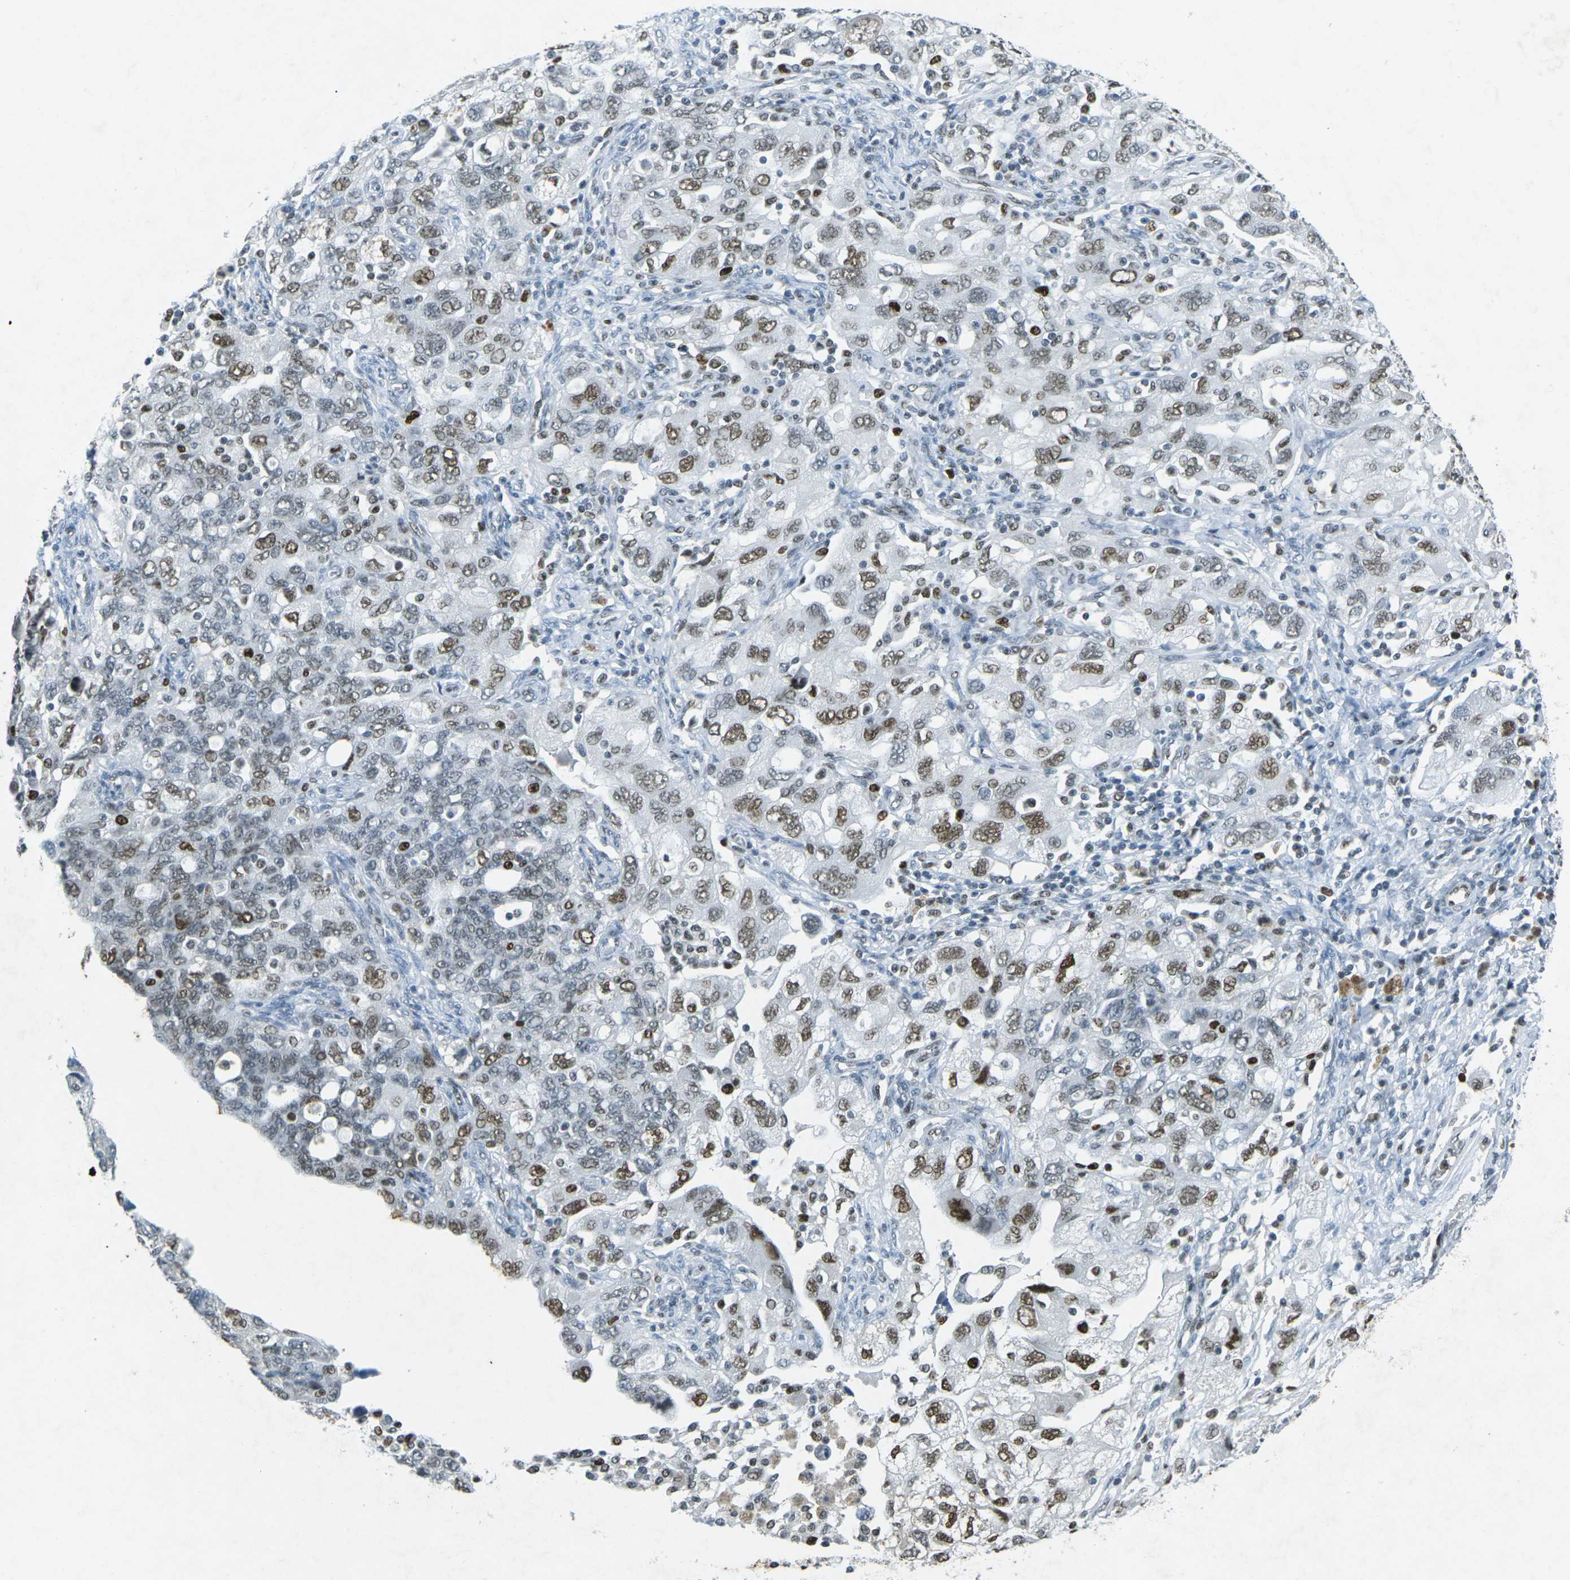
{"staining": {"intensity": "moderate", "quantity": ">75%", "location": "nuclear"}, "tissue": "ovarian cancer", "cell_type": "Tumor cells", "image_type": "cancer", "snomed": [{"axis": "morphology", "description": "Carcinoma, NOS"}, {"axis": "morphology", "description": "Cystadenocarcinoma, serous, NOS"}, {"axis": "topography", "description": "Ovary"}], "caption": "Human ovarian cancer stained for a protein (brown) displays moderate nuclear positive staining in about >75% of tumor cells.", "gene": "RB1", "patient": {"sex": "female", "age": 69}}